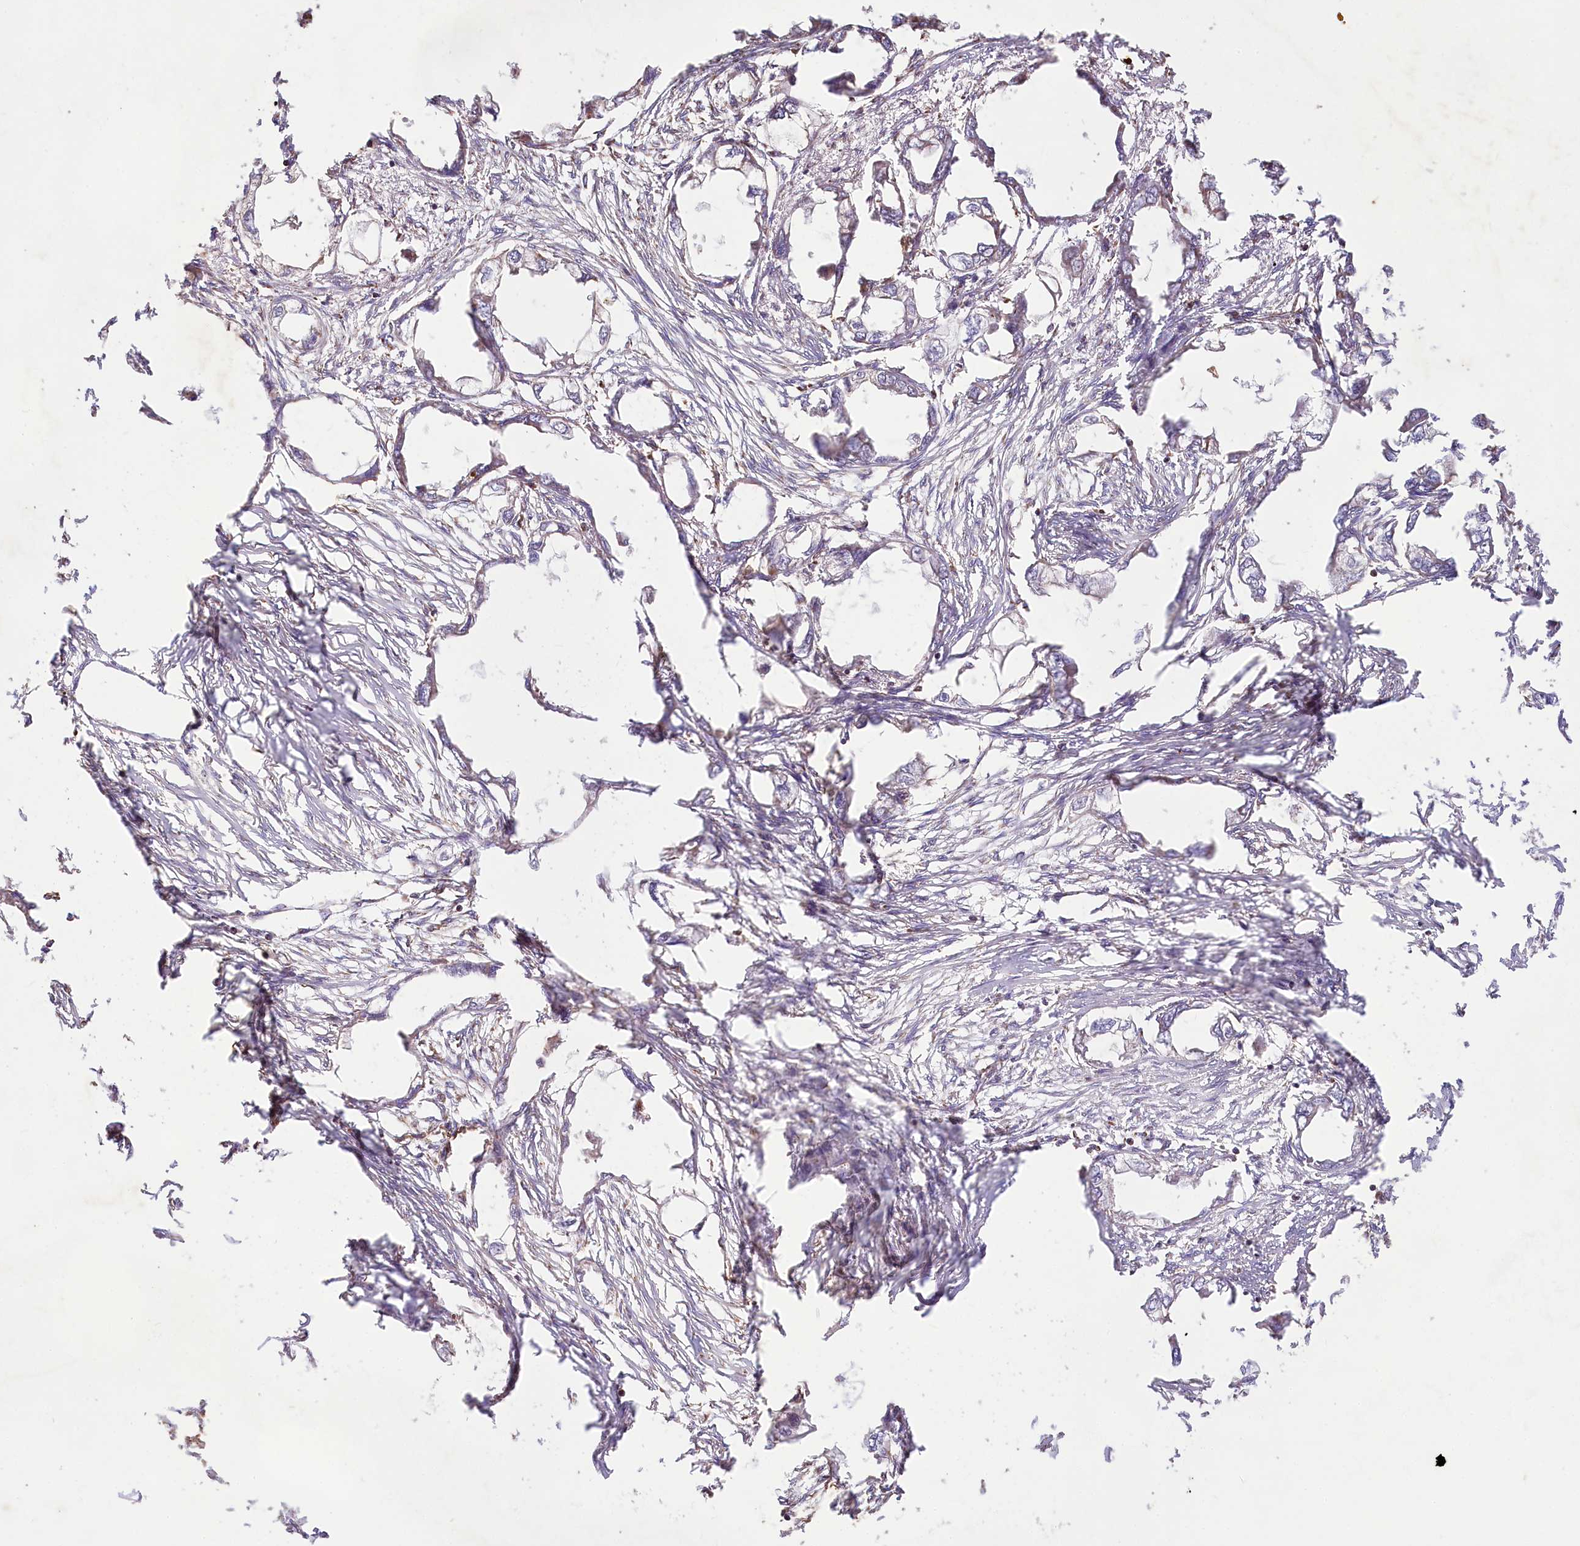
{"staining": {"intensity": "negative", "quantity": "none", "location": "none"}, "tissue": "endometrial cancer", "cell_type": "Tumor cells", "image_type": "cancer", "snomed": [{"axis": "morphology", "description": "Adenocarcinoma, NOS"}, {"axis": "morphology", "description": "Adenocarcinoma, metastatic, NOS"}, {"axis": "topography", "description": "Adipose tissue"}, {"axis": "topography", "description": "Endometrium"}], "caption": "This is a image of immunohistochemistry (IHC) staining of adenocarcinoma (endometrial), which shows no staining in tumor cells.", "gene": "TASOR2", "patient": {"sex": "female", "age": 67}}